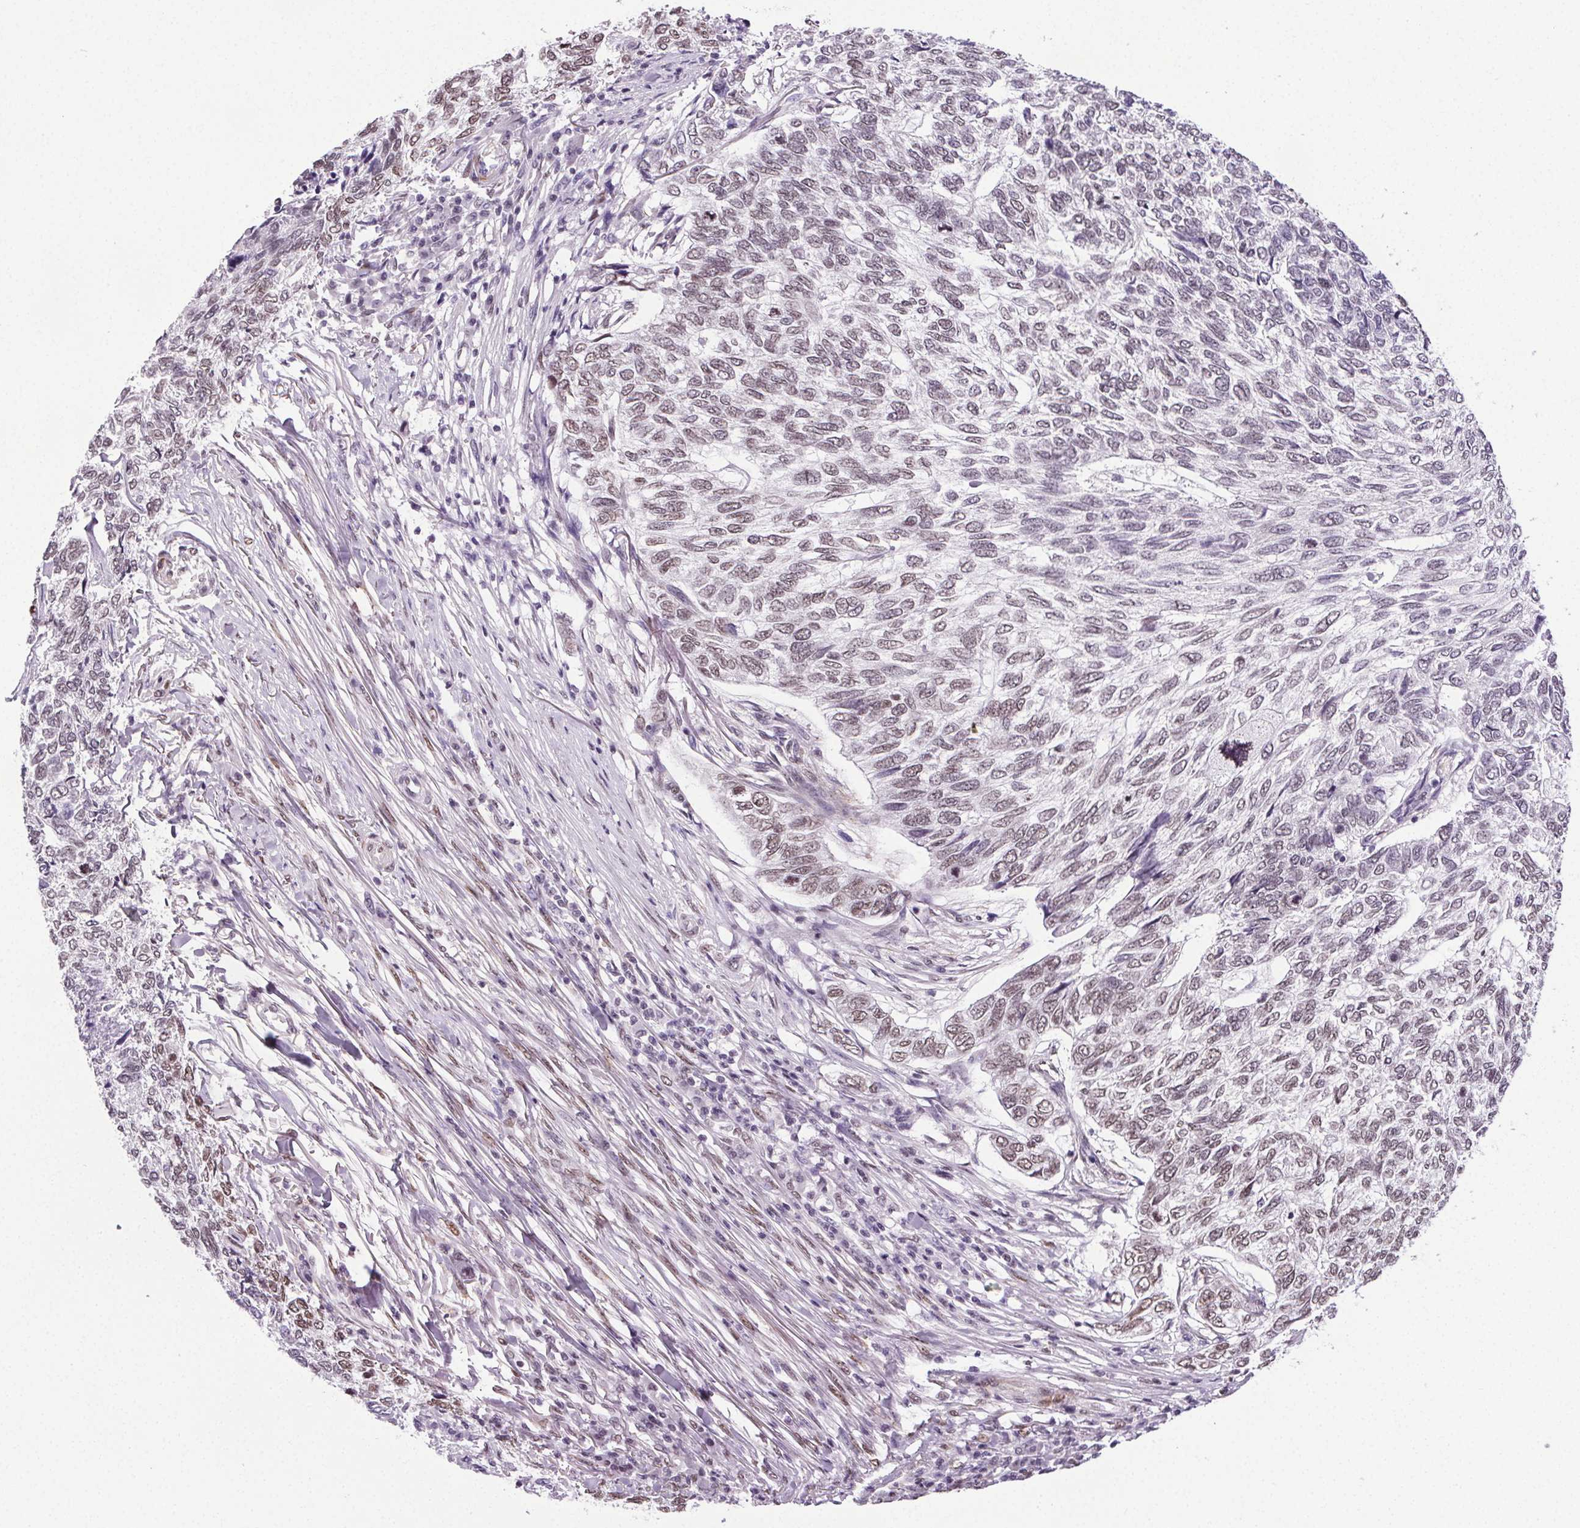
{"staining": {"intensity": "weak", "quantity": "25%-75%", "location": "nuclear"}, "tissue": "skin cancer", "cell_type": "Tumor cells", "image_type": "cancer", "snomed": [{"axis": "morphology", "description": "Basal cell carcinoma"}, {"axis": "topography", "description": "Skin"}], "caption": "A brown stain highlights weak nuclear positivity of a protein in human skin cancer (basal cell carcinoma) tumor cells. (Brightfield microscopy of DAB IHC at high magnification).", "gene": "GP6", "patient": {"sex": "female", "age": 65}}